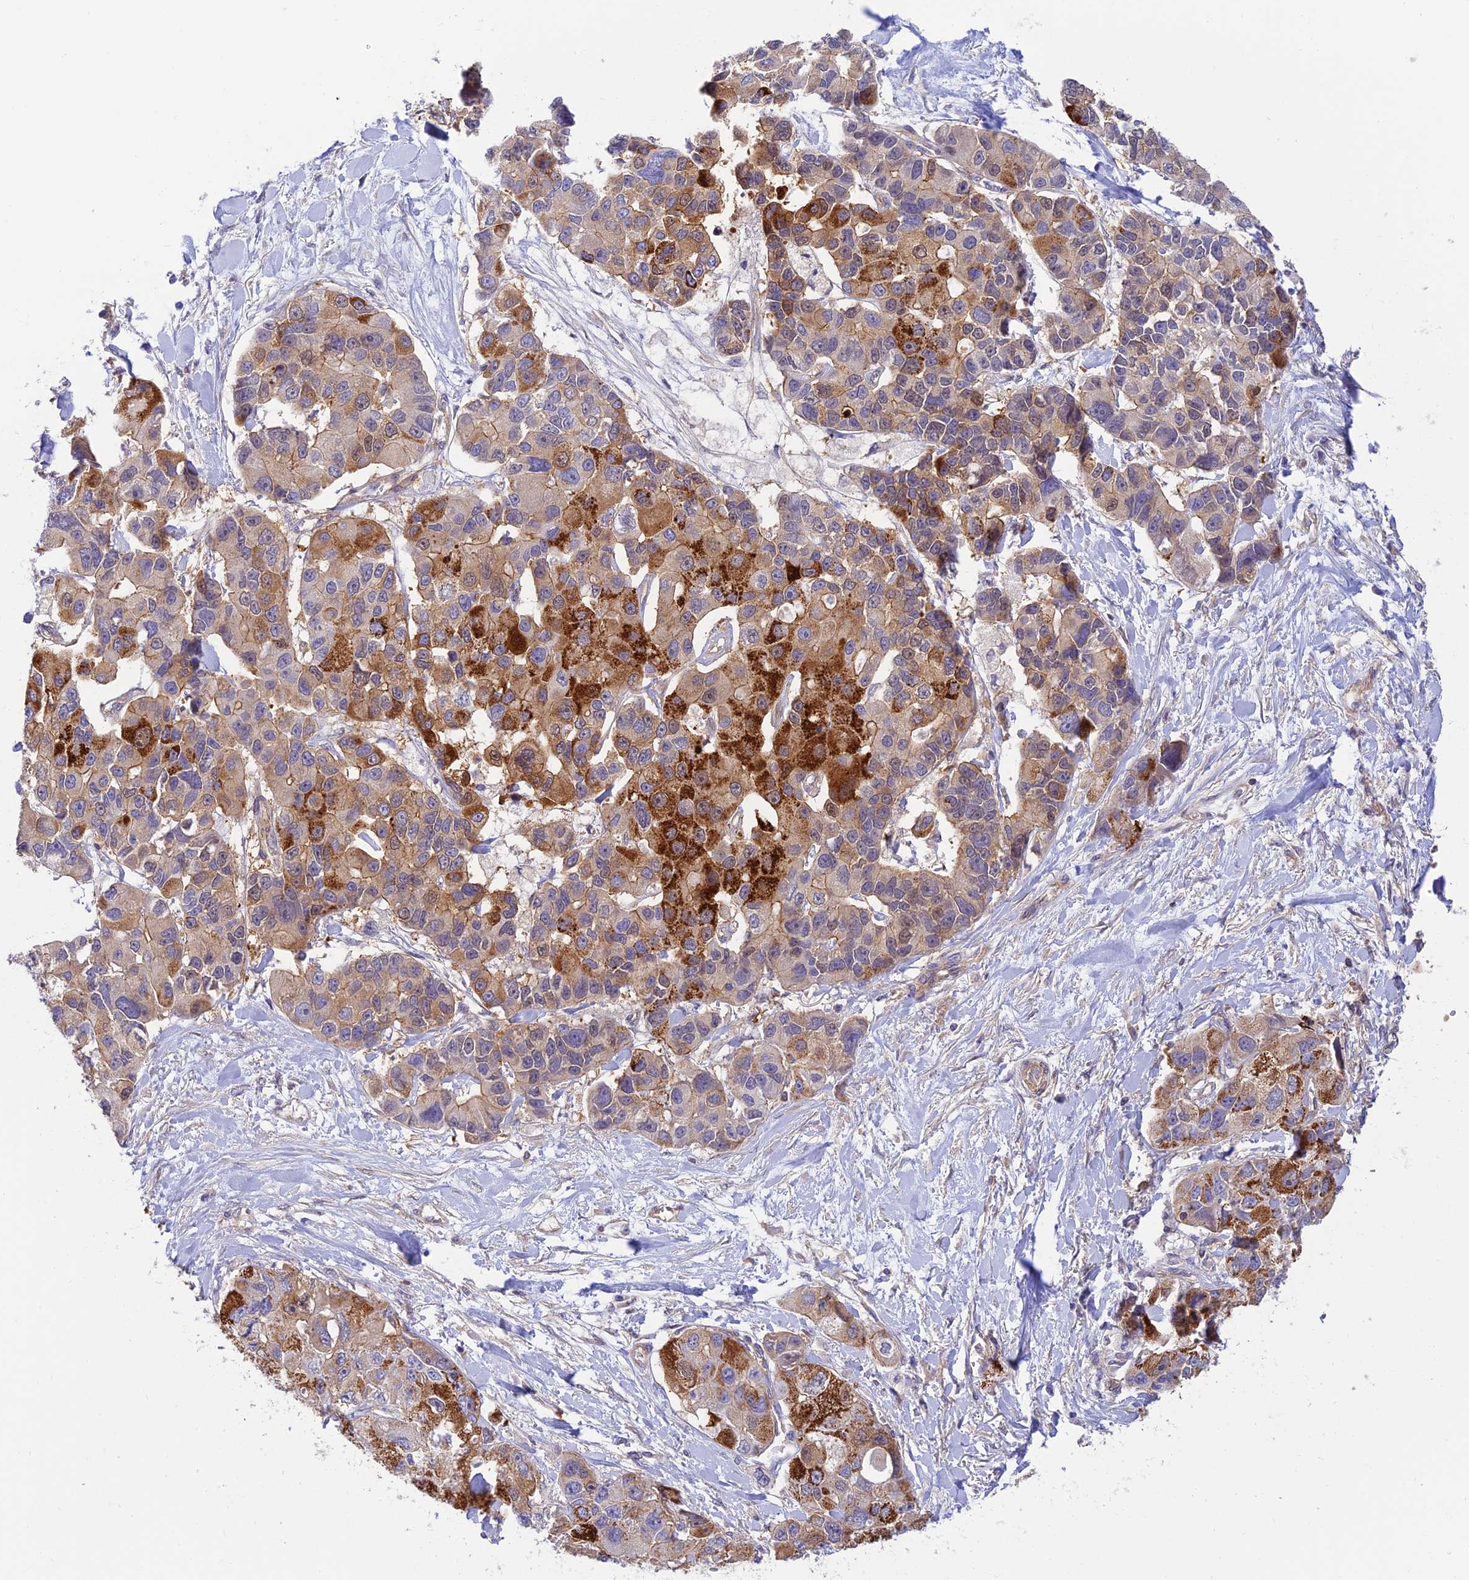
{"staining": {"intensity": "strong", "quantity": "<25%", "location": "cytoplasmic/membranous"}, "tissue": "lung cancer", "cell_type": "Tumor cells", "image_type": "cancer", "snomed": [{"axis": "morphology", "description": "Adenocarcinoma, NOS"}, {"axis": "topography", "description": "Lung"}], "caption": "Lung cancer (adenocarcinoma) stained with a protein marker exhibits strong staining in tumor cells.", "gene": "PPP1R12C", "patient": {"sex": "female", "age": 54}}